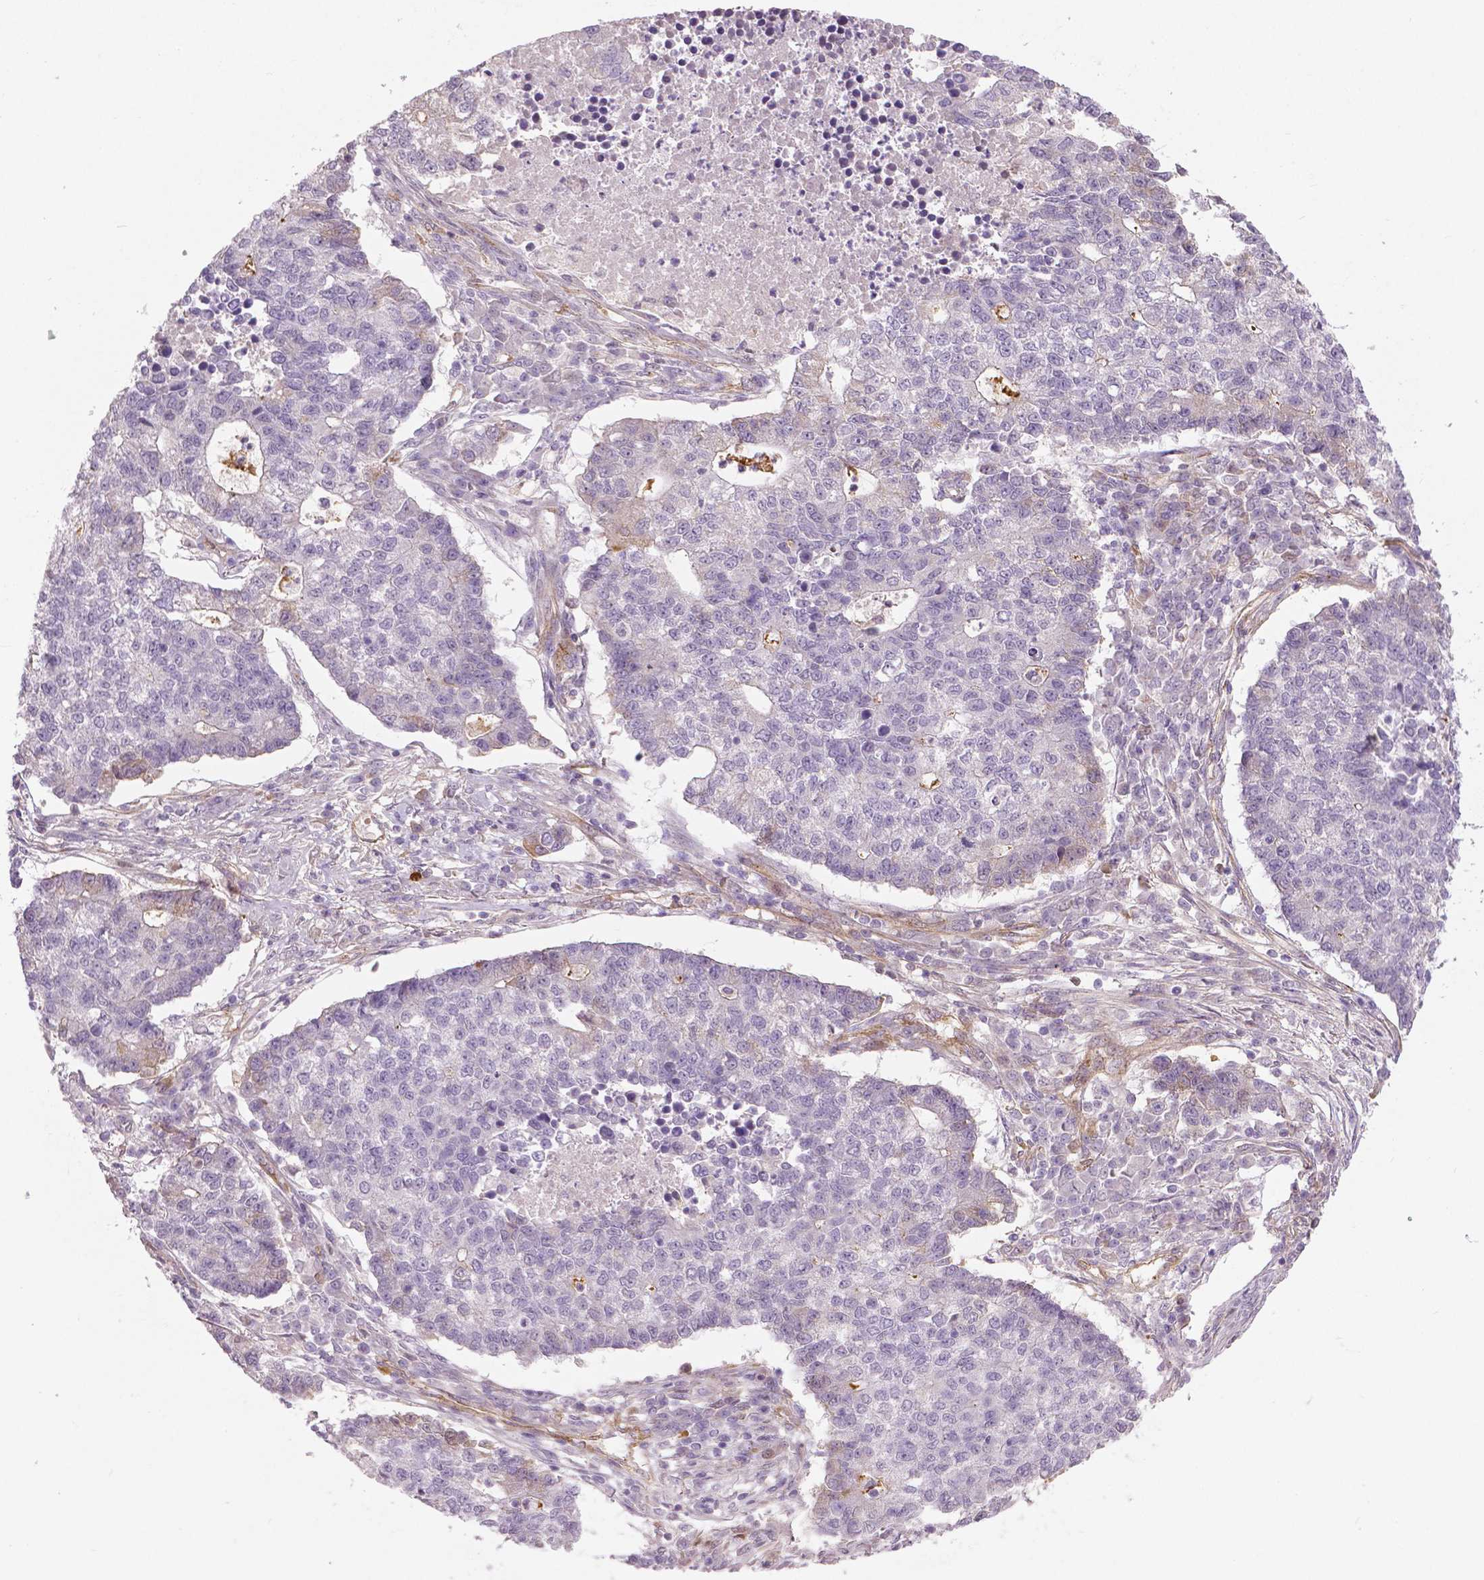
{"staining": {"intensity": "negative", "quantity": "none", "location": "none"}, "tissue": "lung cancer", "cell_type": "Tumor cells", "image_type": "cancer", "snomed": [{"axis": "morphology", "description": "Adenocarcinoma, NOS"}, {"axis": "topography", "description": "Lung"}], "caption": "Tumor cells show no significant protein positivity in adenocarcinoma (lung).", "gene": "FLT1", "patient": {"sex": "male", "age": 57}}